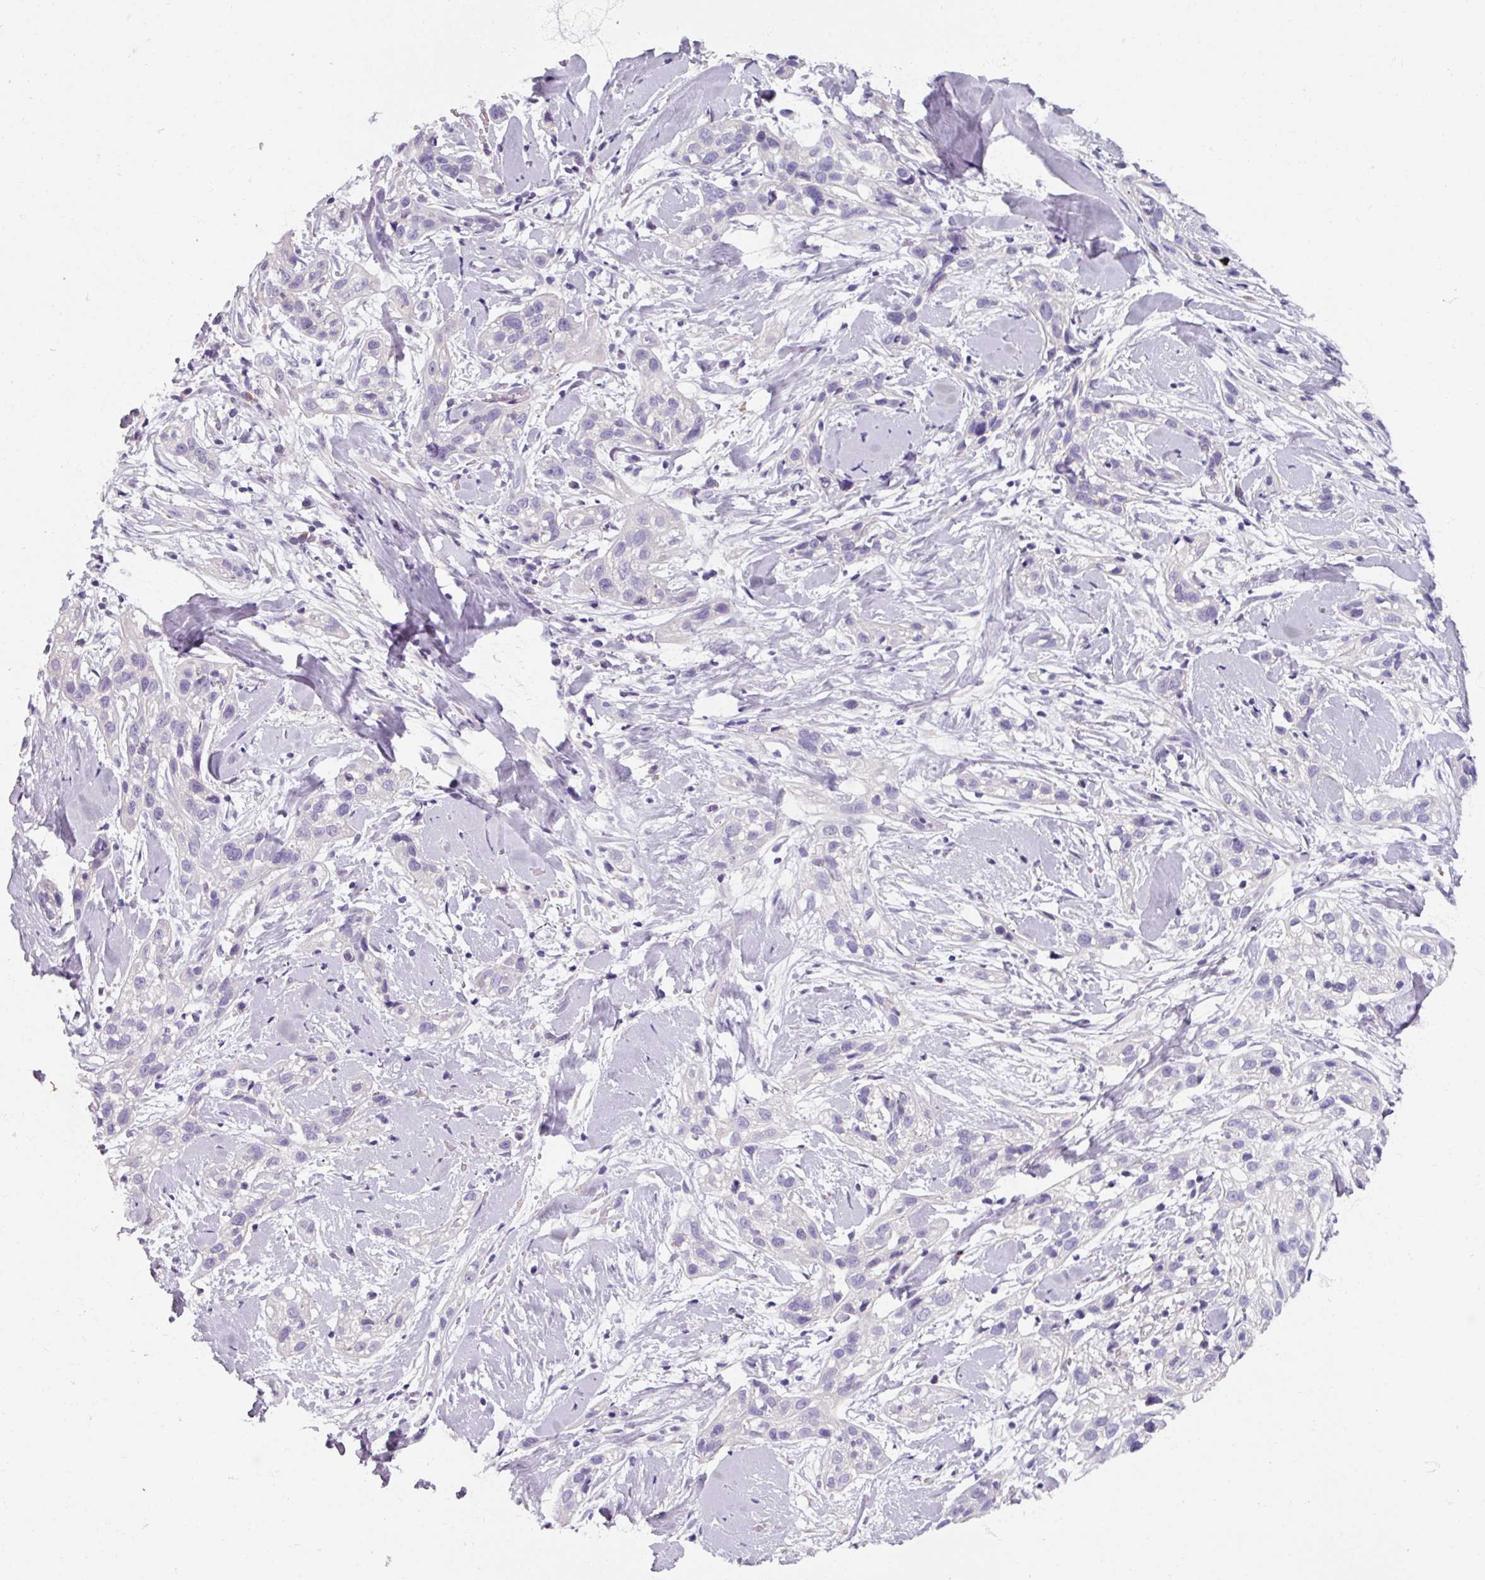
{"staining": {"intensity": "negative", "quantity": "none", "location": "none"}, "tissue": "skin cancer", "cell_type": "Tumor cells", "image_type": "cancer", "snomed": [{"axis": "morphology", "description": "Squamous cell carcinoma, NOS"}, {"axis": "topography", "description": "Skin"}], "caption": "Immunohistochemistry image of human skin cancer stained for a protein (brown), which shows no staining in tumor cells.", "gene": "SMIM11", "patient": {"sex": "male", "age": 82}}